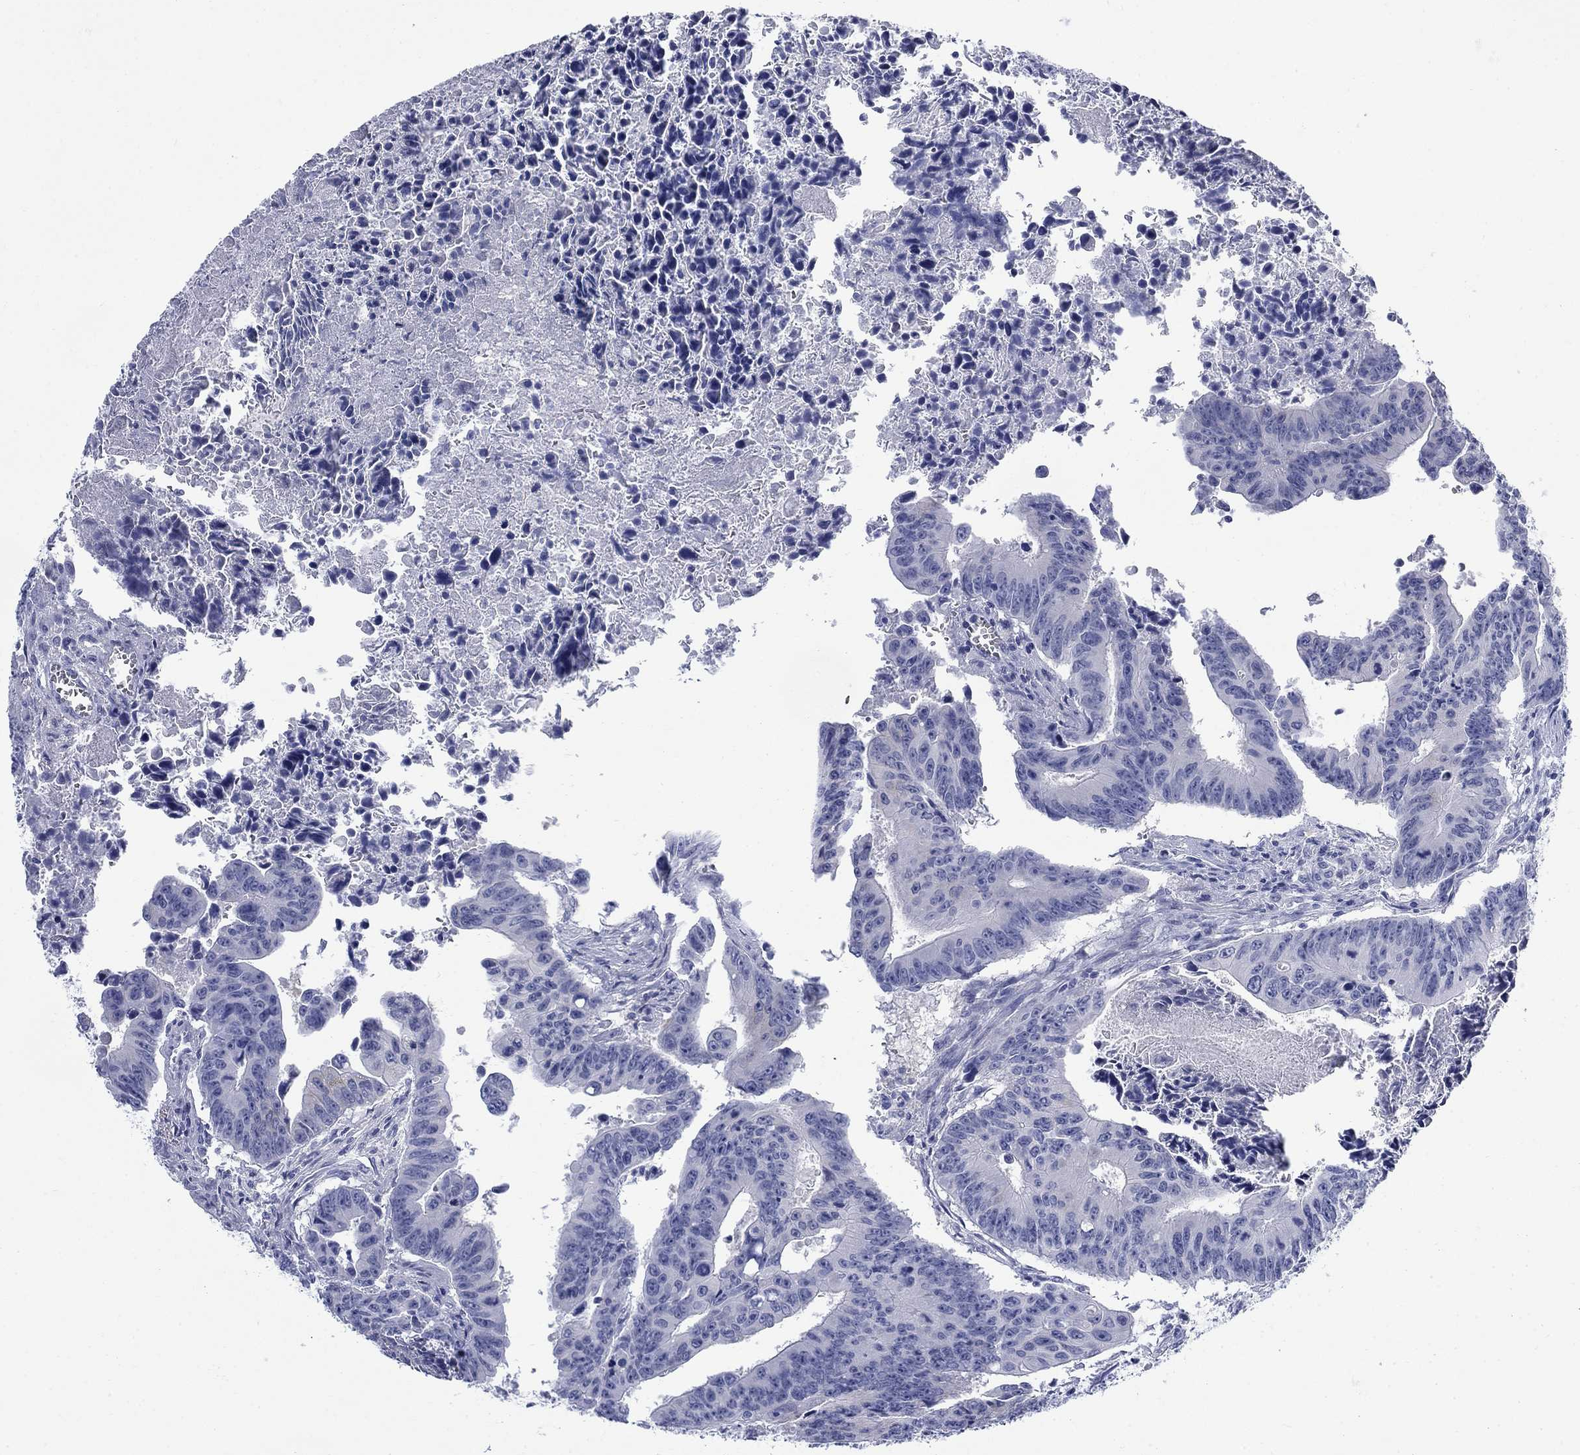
{"staining": {"intensity": "negative", "quantity": "none", "location": "none"}, "tissue": "colorectal cancer", "cell_type": "Tumor cells", "image_type": "cancer", "snomed": [{"axis": "morphology", "description": "Adenocarcinoma, NOS"}, {"axis": "topography", "description": "Colon"}], "caption": "Tumor cells show no significant positivity in colorectal cancer.", "gene": "IGF2BP3", "patient": {"sex": "female", "age": 87}}